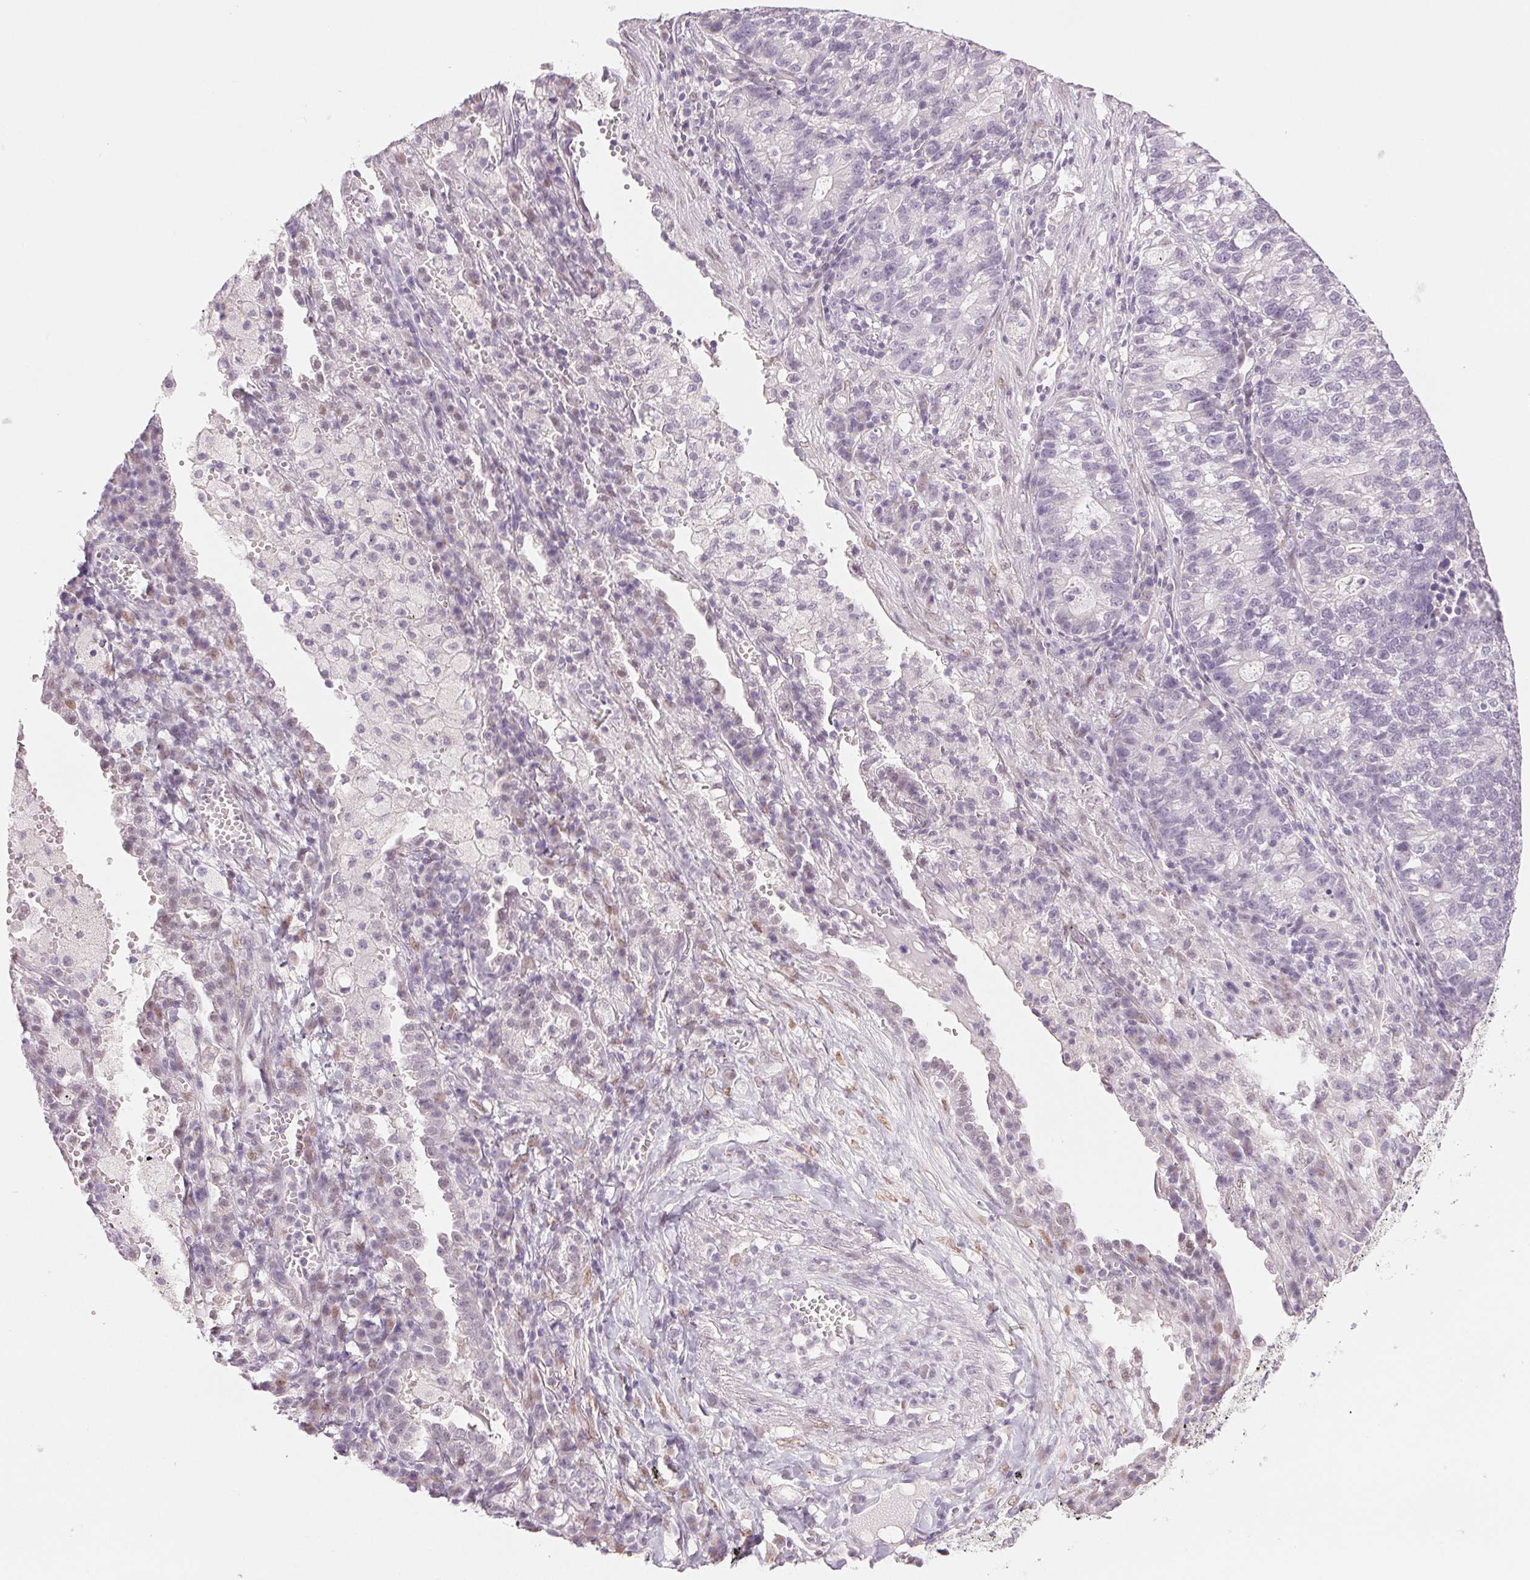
{"staining": {"intensity": "negative", "quantity": "none", "location": "none"}, "tissue": "lung cancer", "cell_type": "Tumor cells", "image_type": "cancer", "snomed": [{"axis": "morphology", "description": "Adenocarcinoma, NOS"}, {"axis": "topography", "description": "Lung"}], "caption": "The immunohistochemistry (IHC) micrograph has no significant positivity in tumor cells of lung cancer (adenocarcinoma) tissue.", "gene": "DNAJC6", "patient": {"sex": "male", "age": 57}}